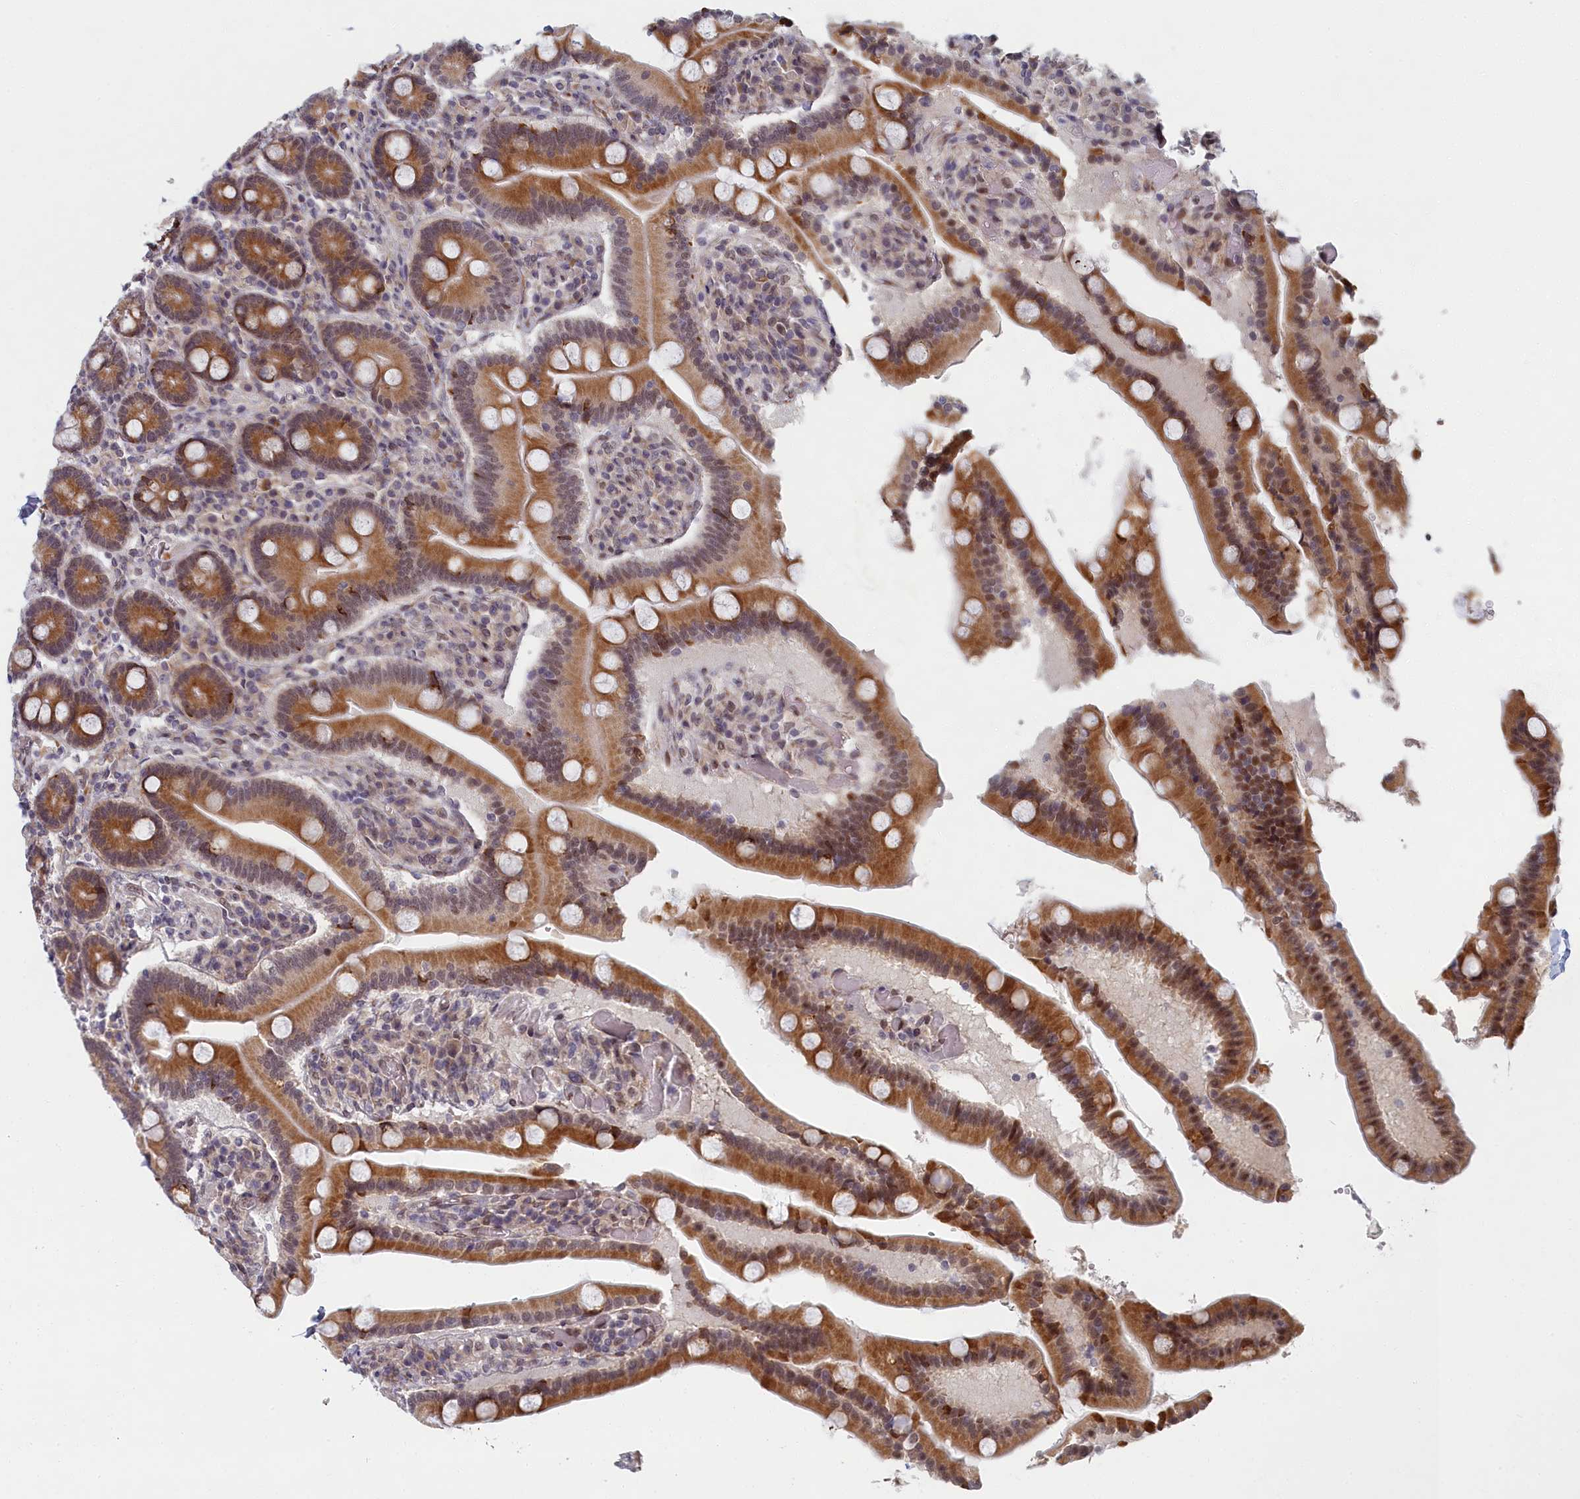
{"staining": {"intensity": "moderate", "quantity": ">75%", "location": "cytoplasmic/membranous,nuclear"}, "tissue": "duodenum", "cell_type": "Glandular cells", "image_type": "normal", "snomed": [{"axis": "morphology", "description": "Normal tissue, NOS"}, {"axis": "topography", "description": "Duodenum"}], "caption": "Glandular cells reveal medium levels of moderate cytoplasmic/membranous,nuclear staining in about >75% of cells in normal human duodenum.", "gene": "DNAJC17", "patient": {"sex": "female", "age": 62}}